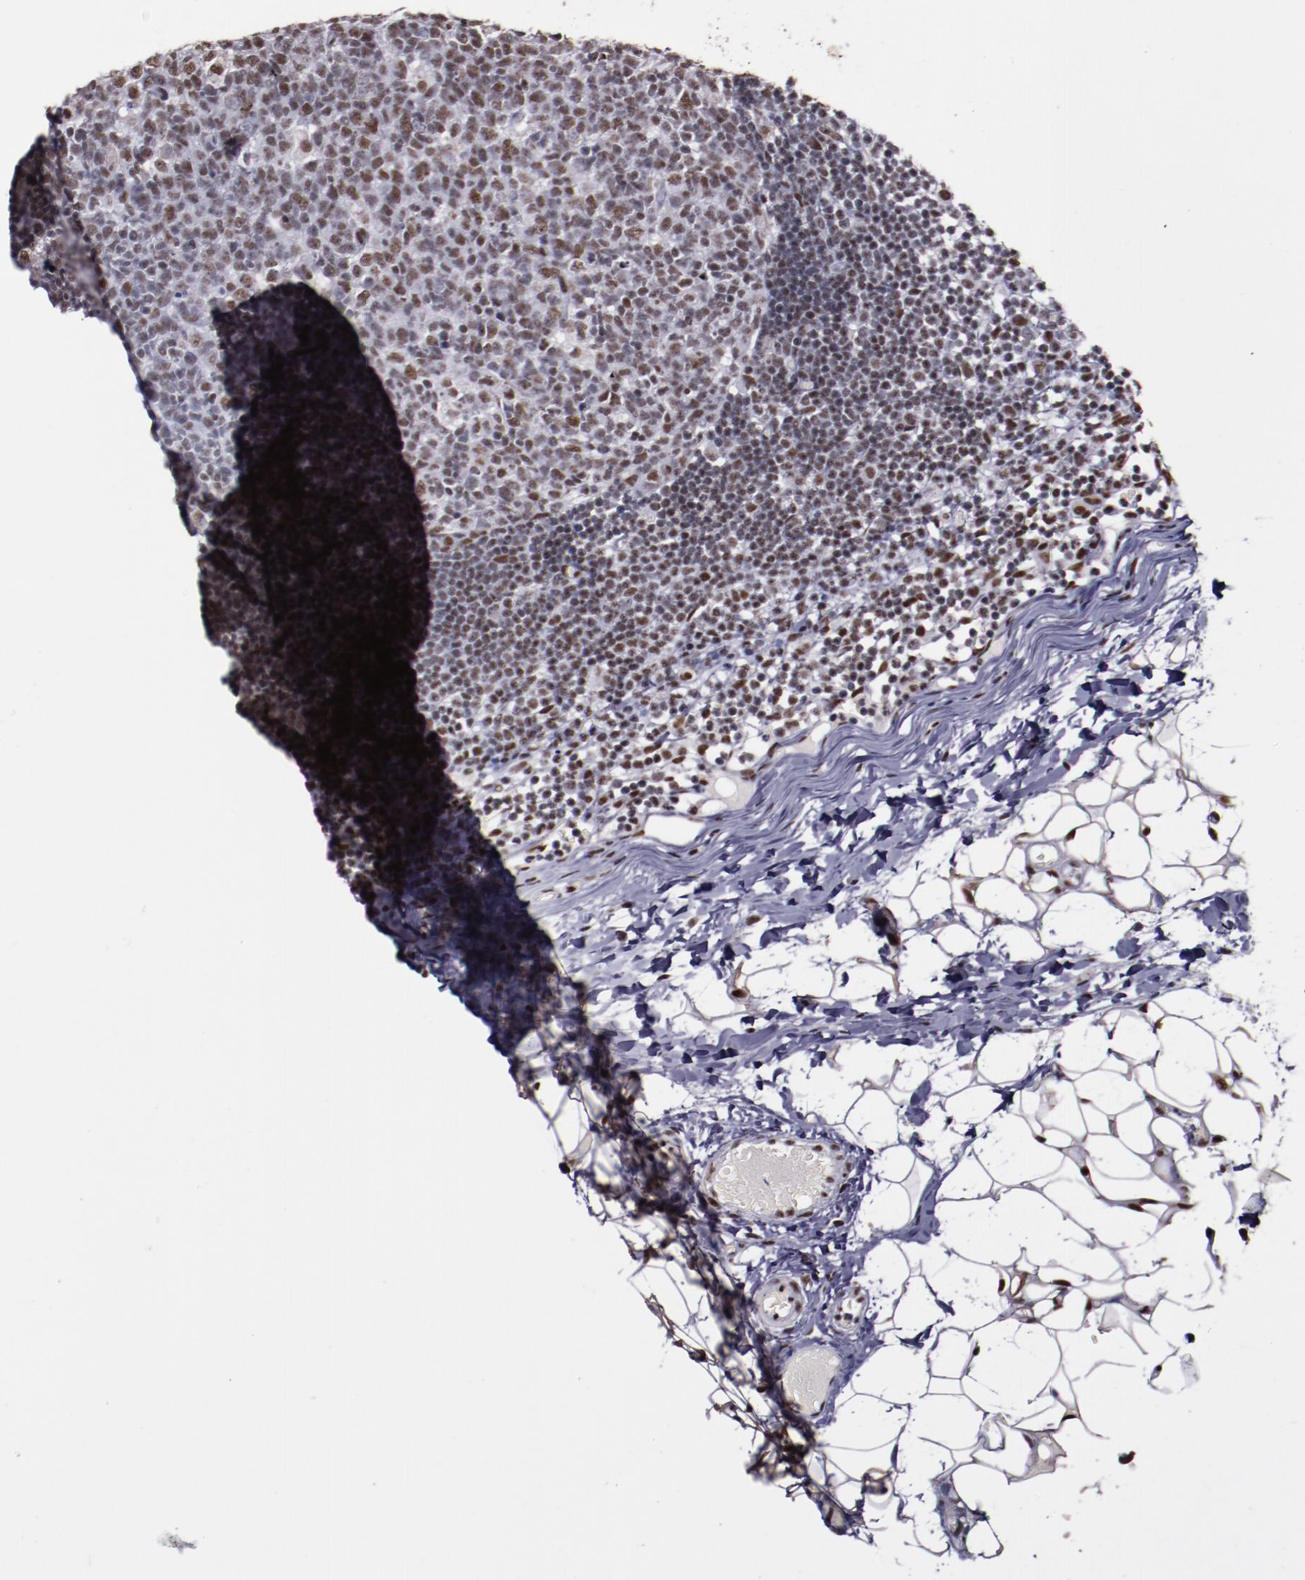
{"staining": {"intensity": "moderate", "quantity": ">75%", "location": "nuclear"}, "tissue": "lymph node", "cell_type": "Germinal center cells", "image_type": "normal", "snomed": [{"axis": "morphology", "description": "Normal tissue, NOS"}, {"axis": "morphology", "description": "Inflammation, NOS"}, {"axis": "topography", "description": "Lymph node"}, {"axis": "topography", "description": "Salivary gland"}], "caption": "A micrograph of lymph node stained for a protein reveals moderate nuclear brown staining in germinal center cells. (Stains: DAB (3,3'-diaminobenzidine) in brown, nuclei in blue, Microscopy: brightfield microscopy at high magnification).", "gene": "PPP4R3A", "patient": {"sex": "male", "age": 3}}